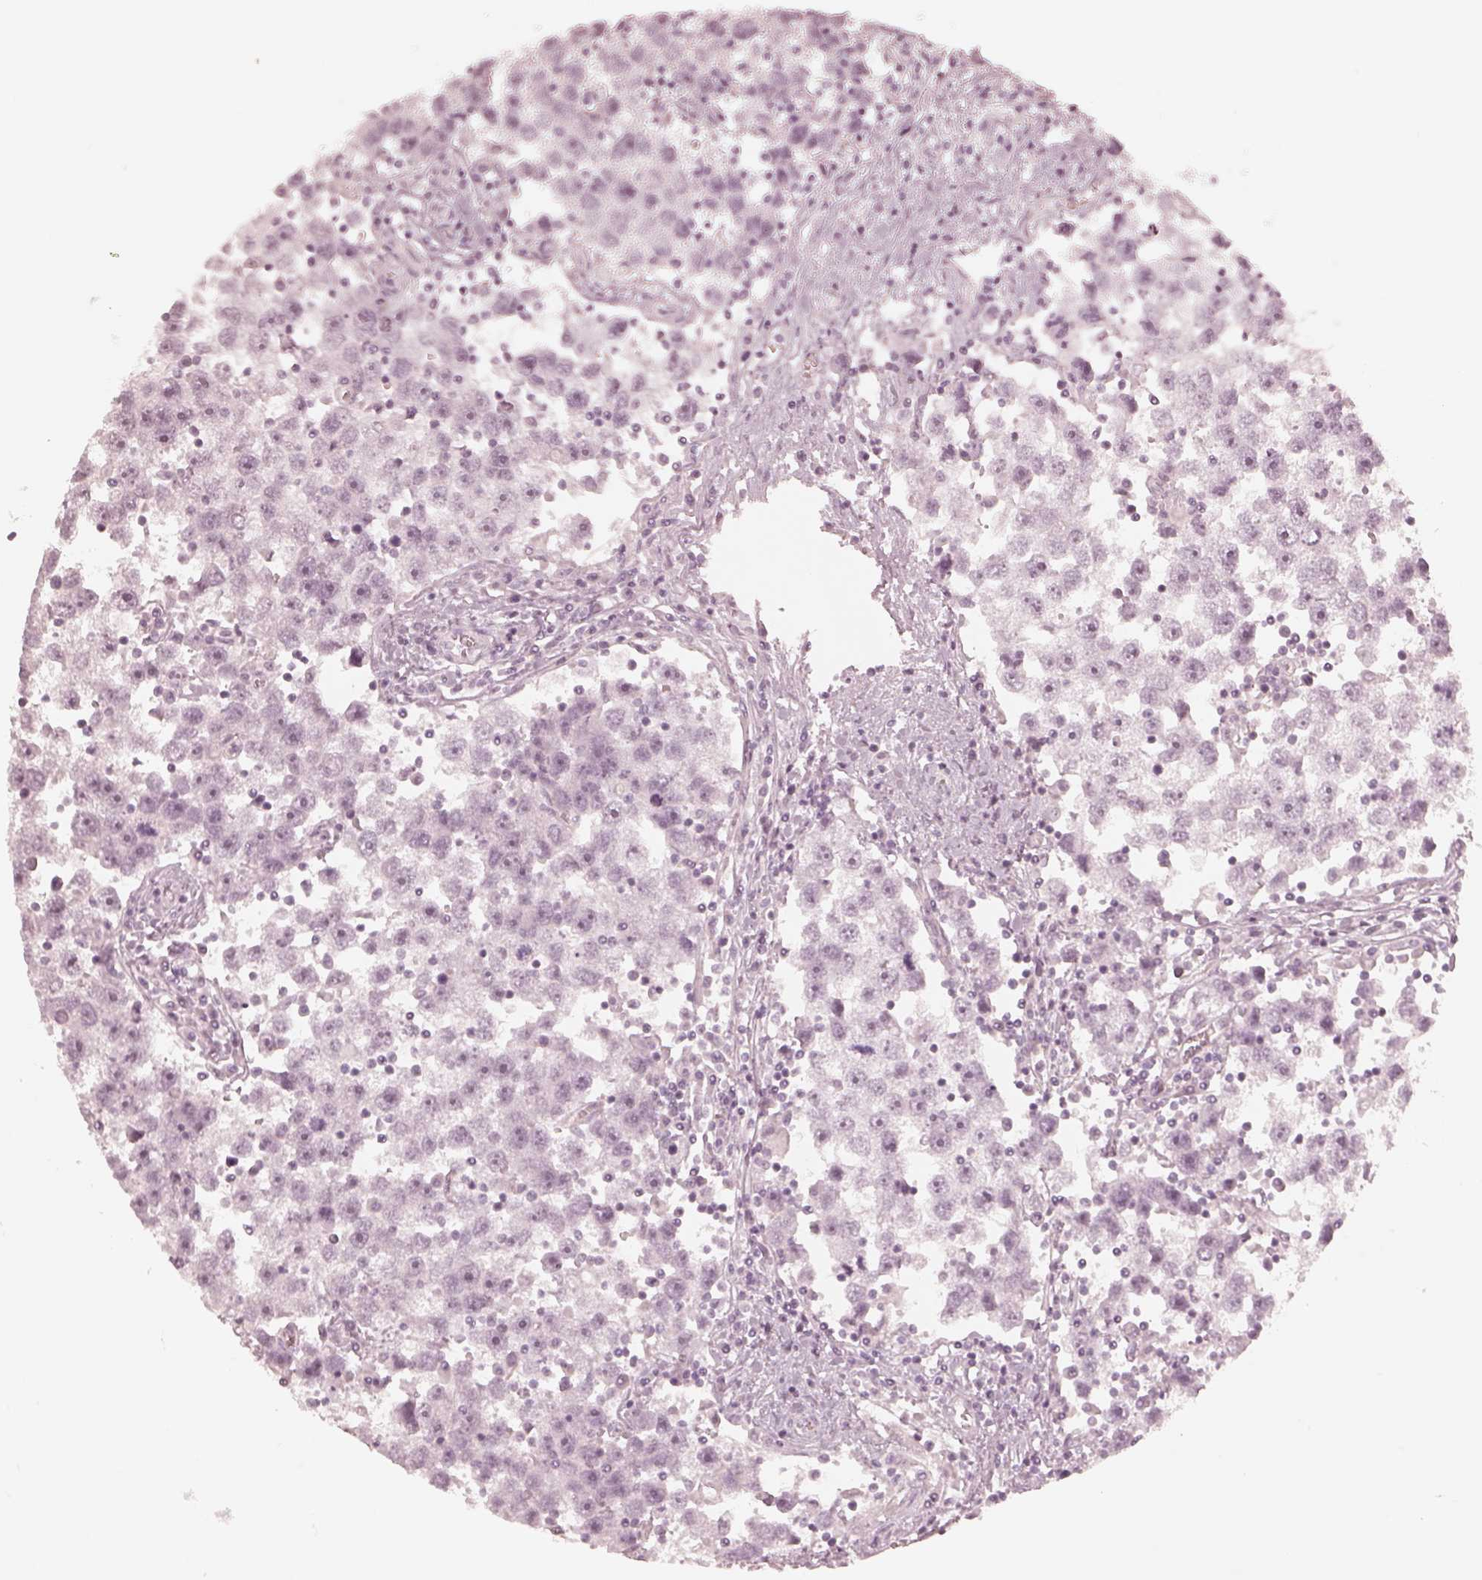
{"staining": {"intensity": "negative", "quantity": "none", "location": "none"}, "tissue": "testis cancer", "cell_type": "Tumor cells", "image_type": "cancer", "snomed": [{"axis": "morphology", "description": "Seminoma, NOS"}, {"axis": "topography", "description": "Testis"}], "caption": "The immunohistochemistry image has no significant expression in tumor cells of seminoma (testis) tissue.", "gene": "CALR3", "patient": {"sex": "male", "age": 30}}